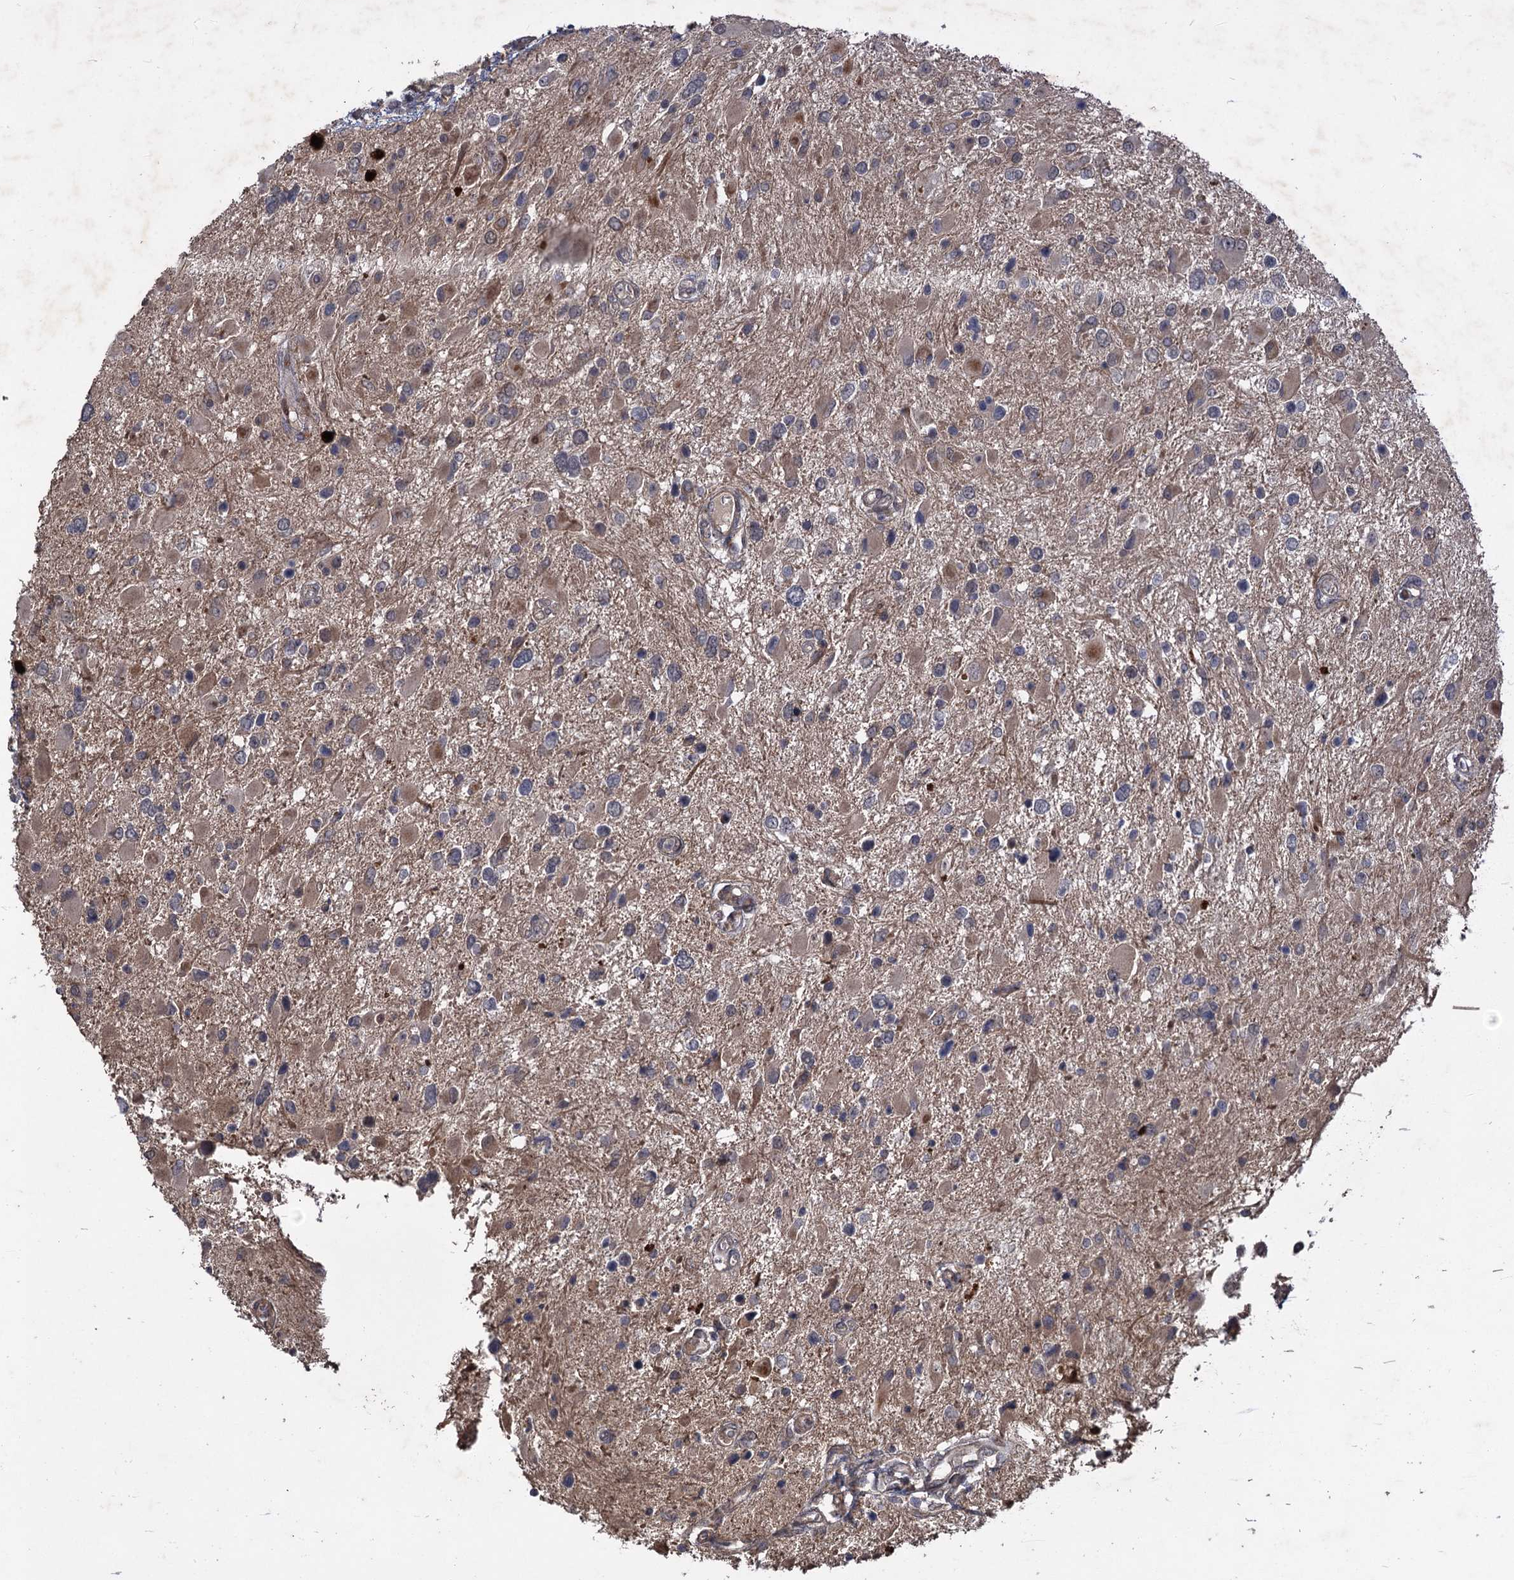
{"staining": {"intensity": "weak", "quantity": "<25%", "location": "cytoplasmic/membranous"}, "tissue": "glioma", "cell_type": "Tumor cells", "image_type": "cancer", "snomed": [{"axis": "morphology", "description": "Glioma, malignant, High grade"}, {"axis": "topography", "description": "Brain"}], "caption": "This is a image of immunohistochemistry staining of high-grade glioma (malignant), which shows no staining in tumor cells.", "gene": "NUDT22", "patient": {"sex": "male", "age": 53}}